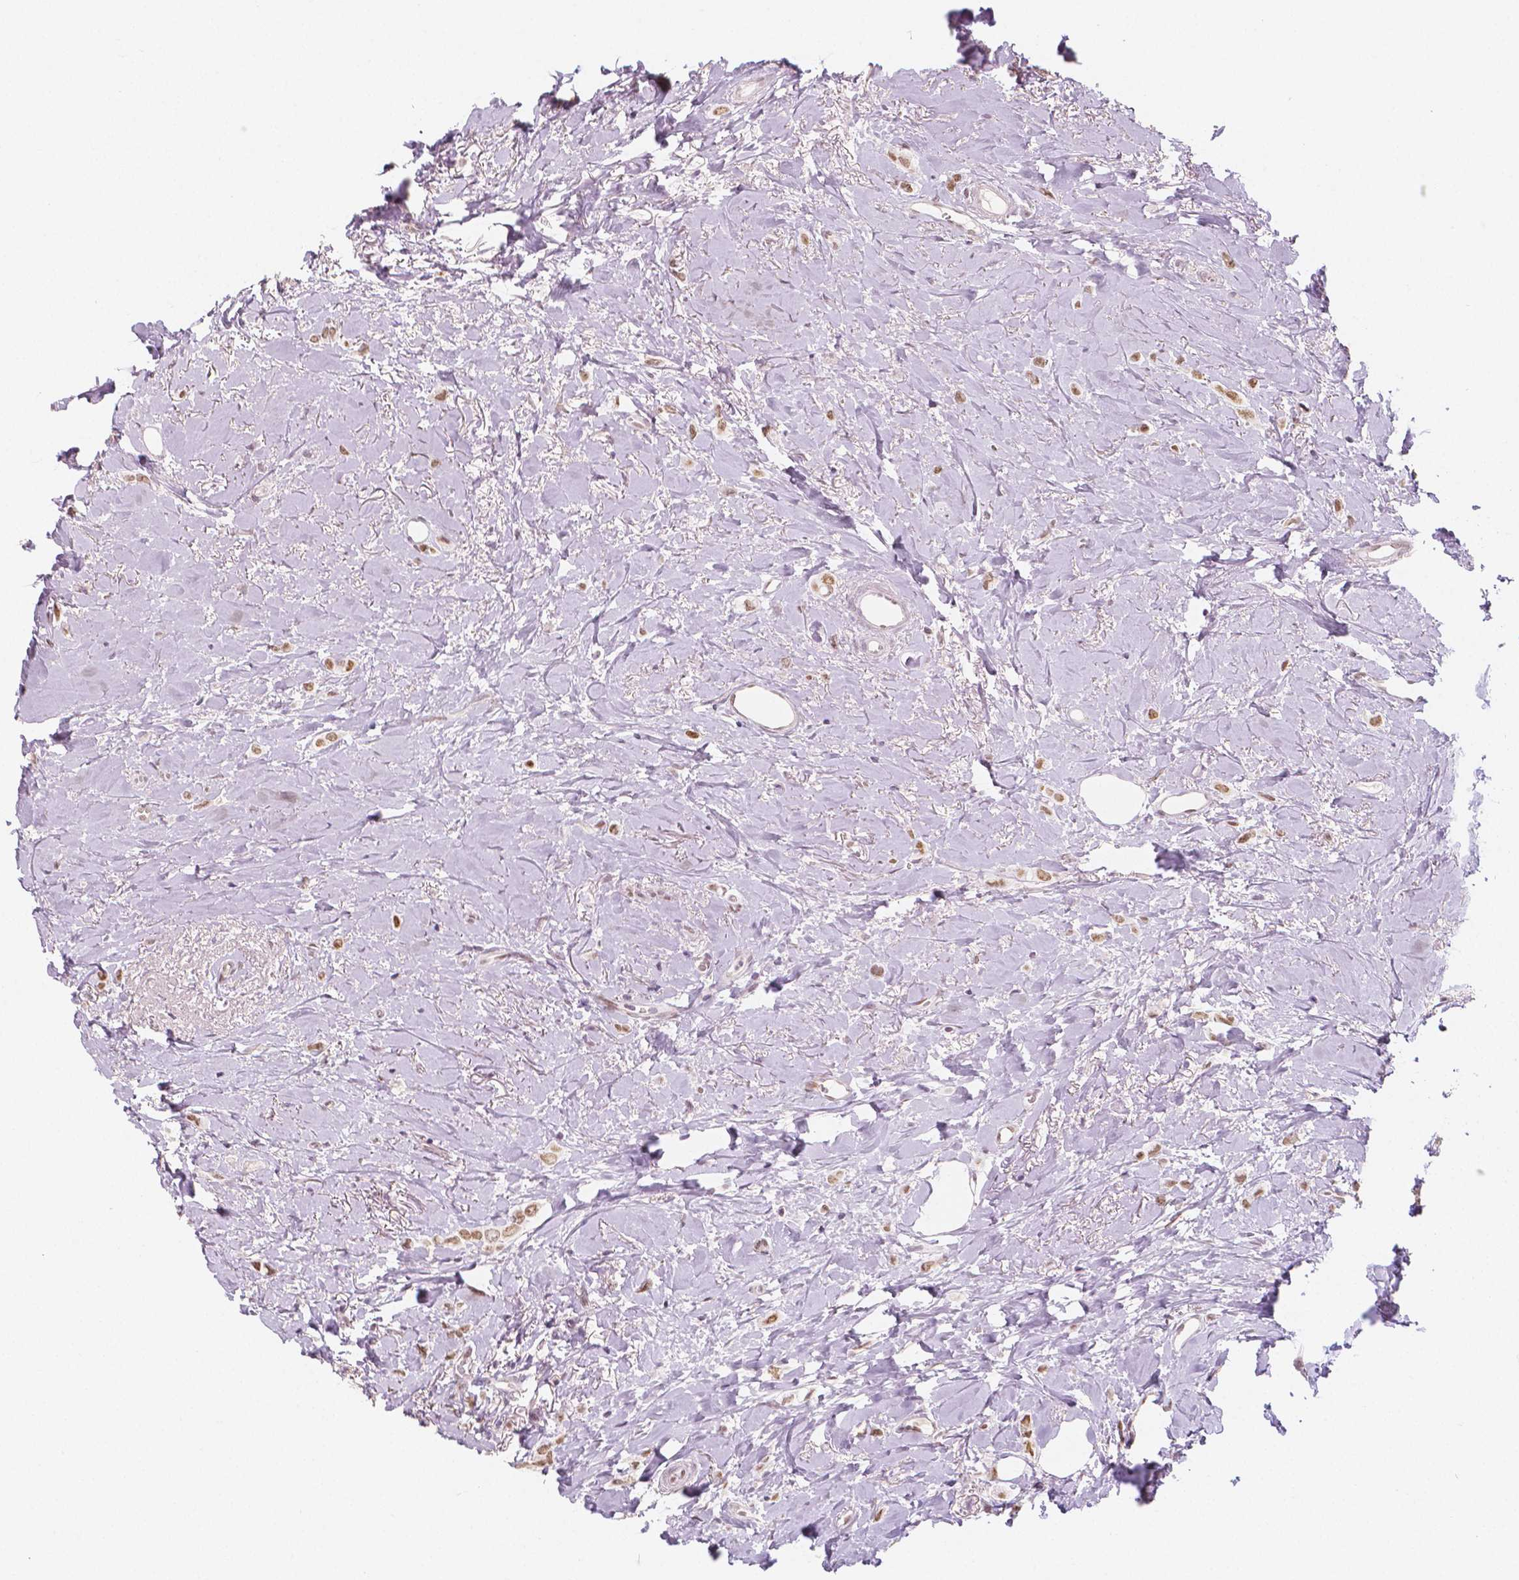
{"staining": {"intensity": "moderate", "quantity": "25%-75%", "location": "nuclear"}, "tissue": "breast cancer", "cell_type": "Tumor cells", "image_type": "cancer", "snomed": [{"axis": "morphology", "description": "Lobular carcinoma"}, {"axis": "topography", "description": "Breast"}], "caption": "This is a micrograph of IHC staining of lobular carcinoma (breast), which shows moderate staining in the nuclear of tumor cells.", "gene": "KDM5B", "patient": {"sex": "female", "age": 66}}